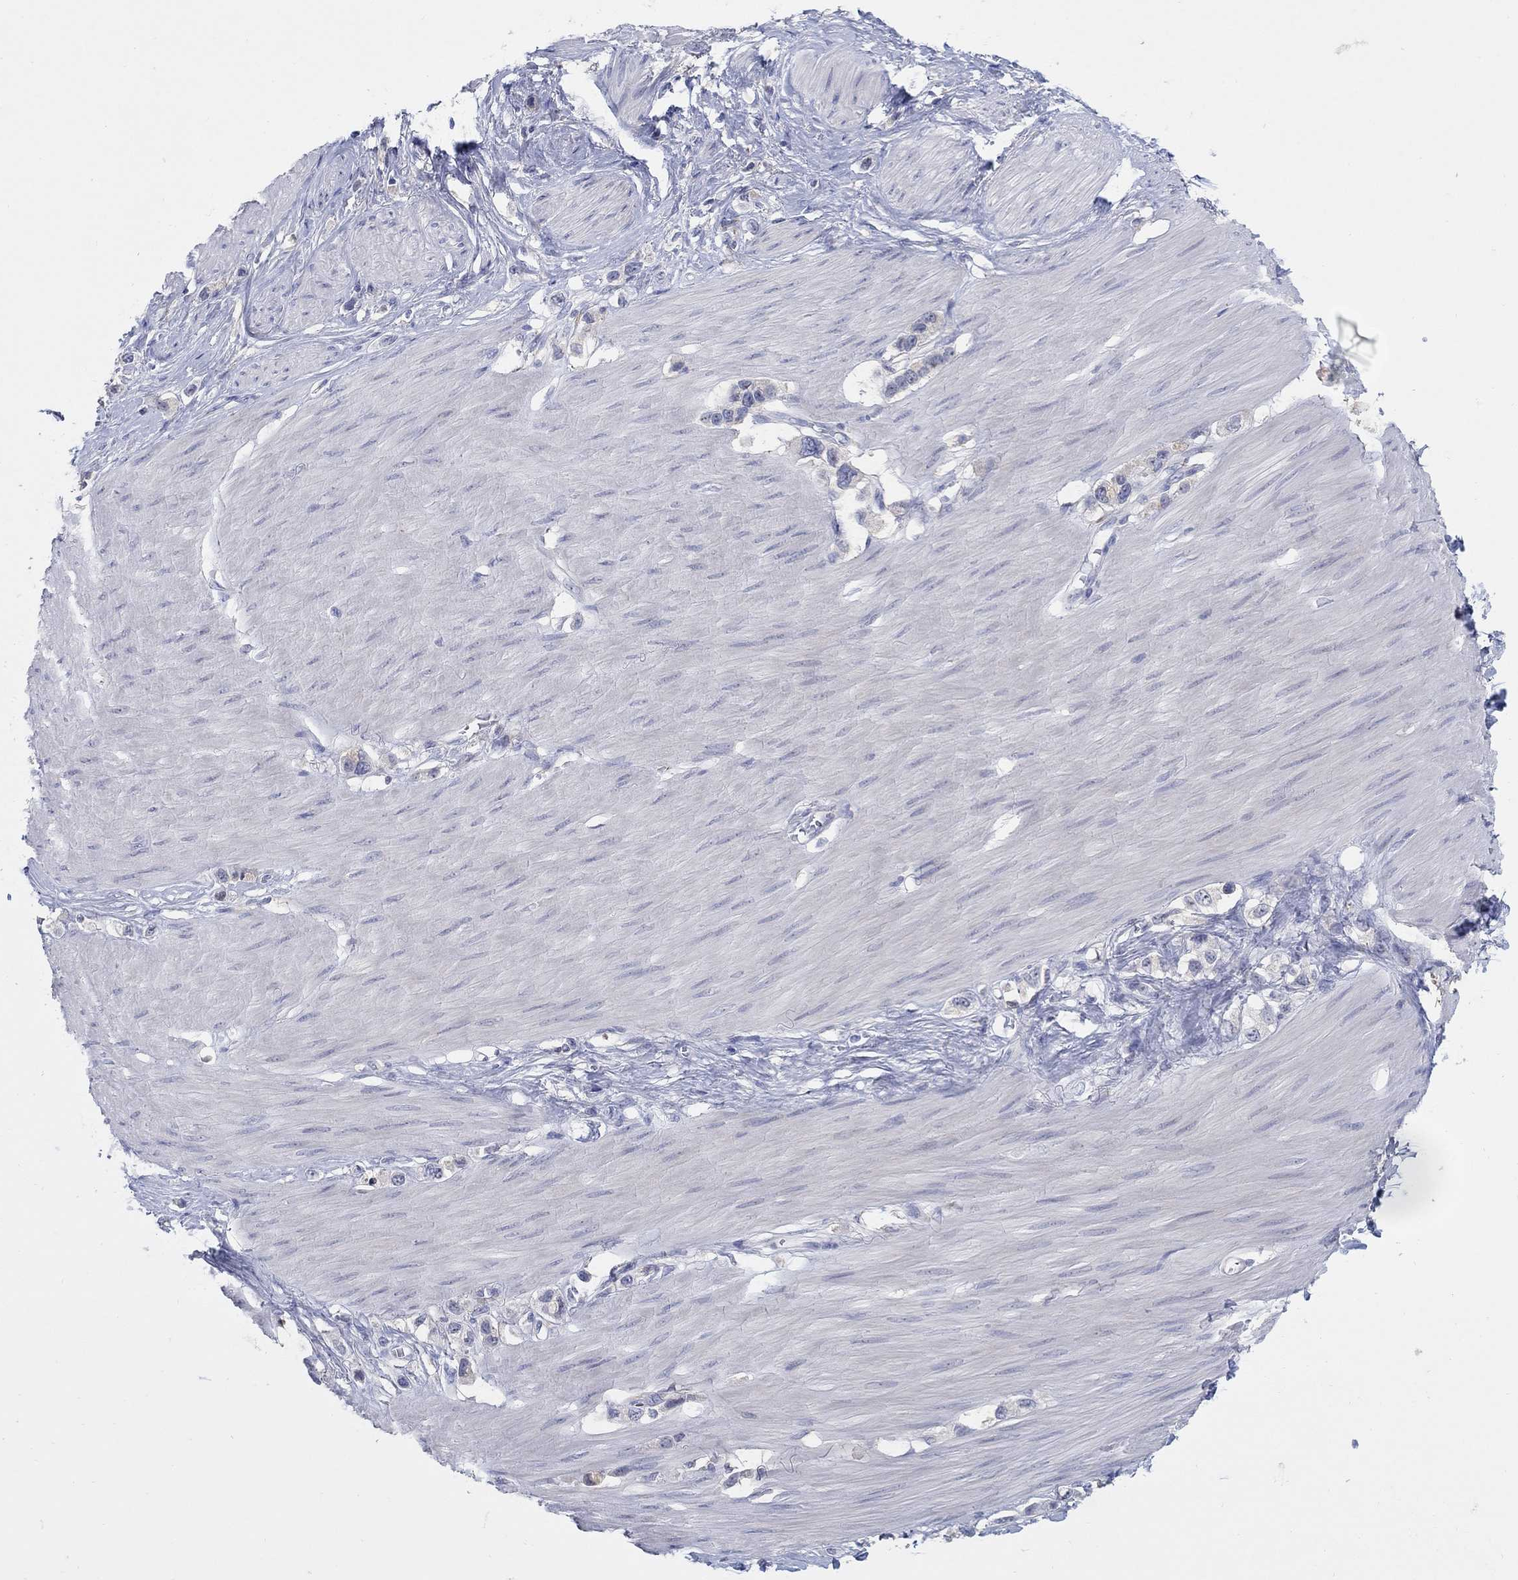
{"staining": {"intensity": "negative", "quantity": "none", "location": "none"}, "tissue": "stomach cancer", "cell_type": "Tumor cells", "image_type": "cancer", "snomed": [{"axis": "morphology", "description": "Normal tissue, NOS"}, {"axis": "morphology", "description": "Adenocarcinoma, NOS"}, {"axis": "morphology", "description": "Adenocarcinoma, High grade"}, {"axis": "topography", "description": "Stomach, upper"}, {"axis": "topography", "description": "Stomach"}], "caption": "Micrograph shows no protein staining in tumor cells of stomach high-grade adenocarcinoma tissue.", "gene": "REEP2", "patient": {"sex": "female", "age": 65}}